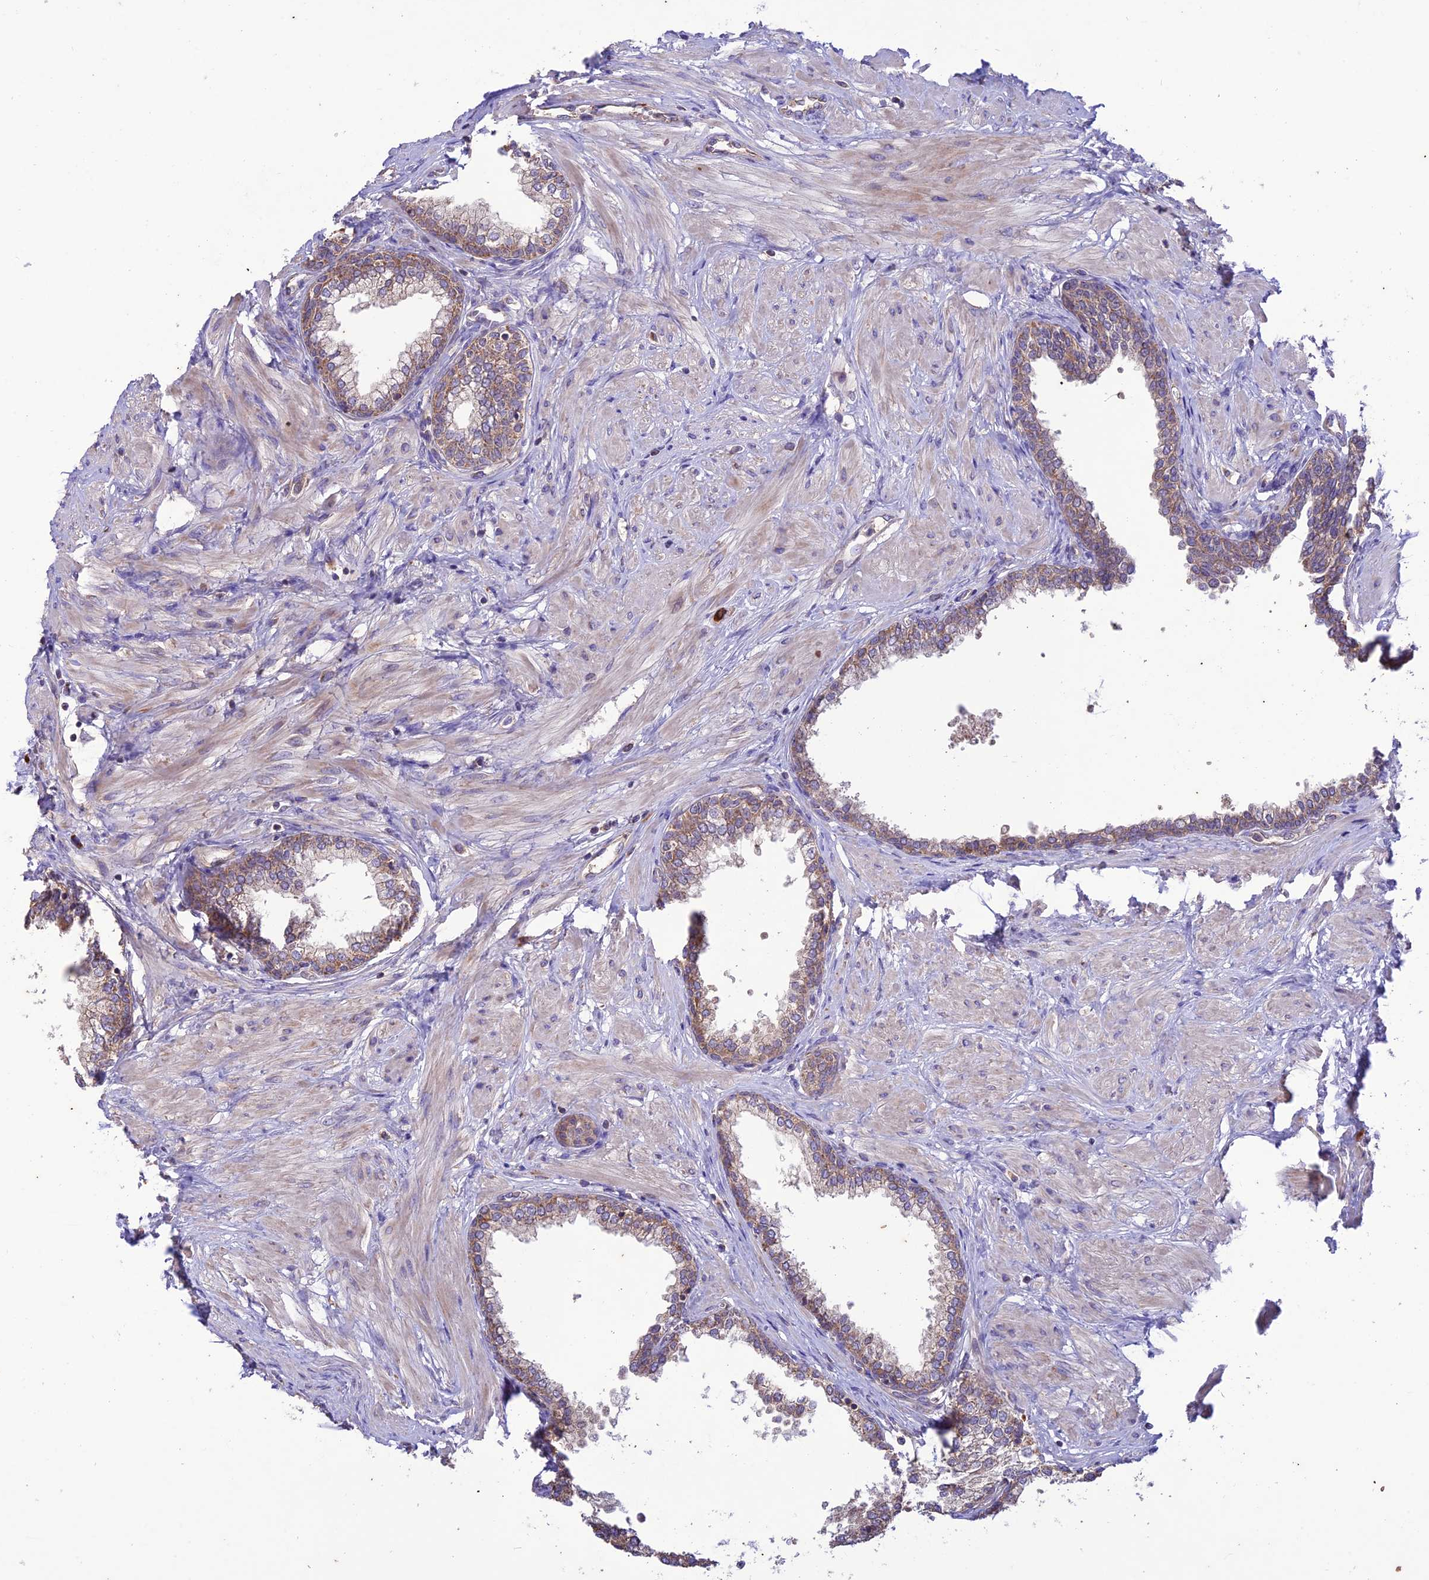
{"staining": {"intensity": "moderate", "quantity": "25%-75%", "location": "cytoplasmic/membranous"}, "tissue": "prostate", "cell_type": "Glandular cells", "image_type": "normal", "snomed": [{"axis": "morphology", "description": "Normal tissue, NOS"}, {"axis": "morphology", "description": "Urothelial carcinoma, Low grade"}, {"axis": "topography", "description": "Urinary bladder"}, {"axis": "topography", "description": "Prostate"}], "caption": "Prostate stained with DAB (3,3'-diaminobenzidine) immunohistochemistry (IHC) exhibits medium levels of moderate cytoplasmic/membranous expression in about 25%-75% of glandular cells.", "gene": "NDUFAF1", "patient": {"sex": "male", "age": 60}}